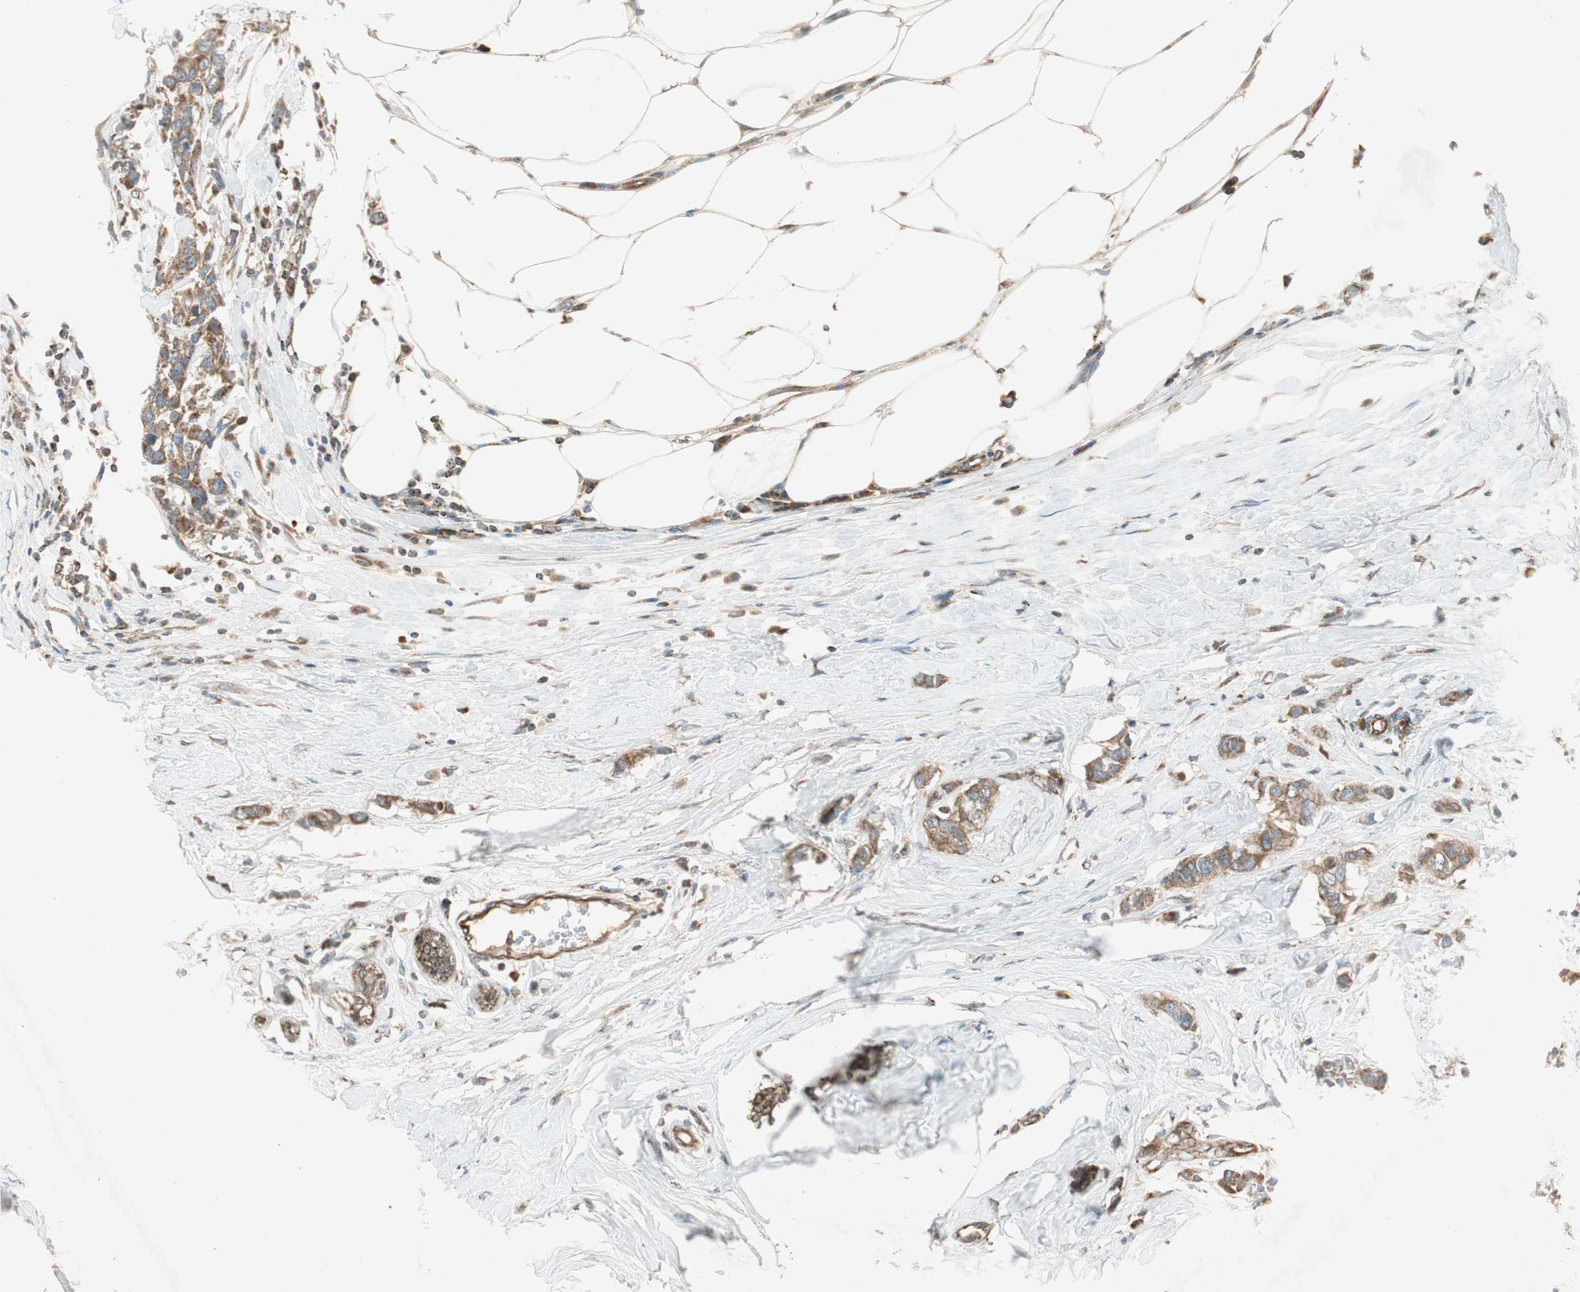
{"staining": {"intensity": "moderate", "quantity": ">75%", "location": "cytoplasmic/membranous"}, "tissue": "breast cancer", "cell_type": "Tumor cells", "image_type": "cancer", "snomed": [{"axis": "morphology", "description": "Duct carcinoma"}, {"axis": "topography", "description": "Breast"}], "caption": "Immunohistochemistry (DAB (3,3'-diaminobenzidine)) staining of human breast infiltrating ductal carcinoma reveals moderate cytoplasmic/membranous protein staining in about >75% of tumor cells.", "gene": "CHADL", "patient": {"sex": "female", "age": 50}}